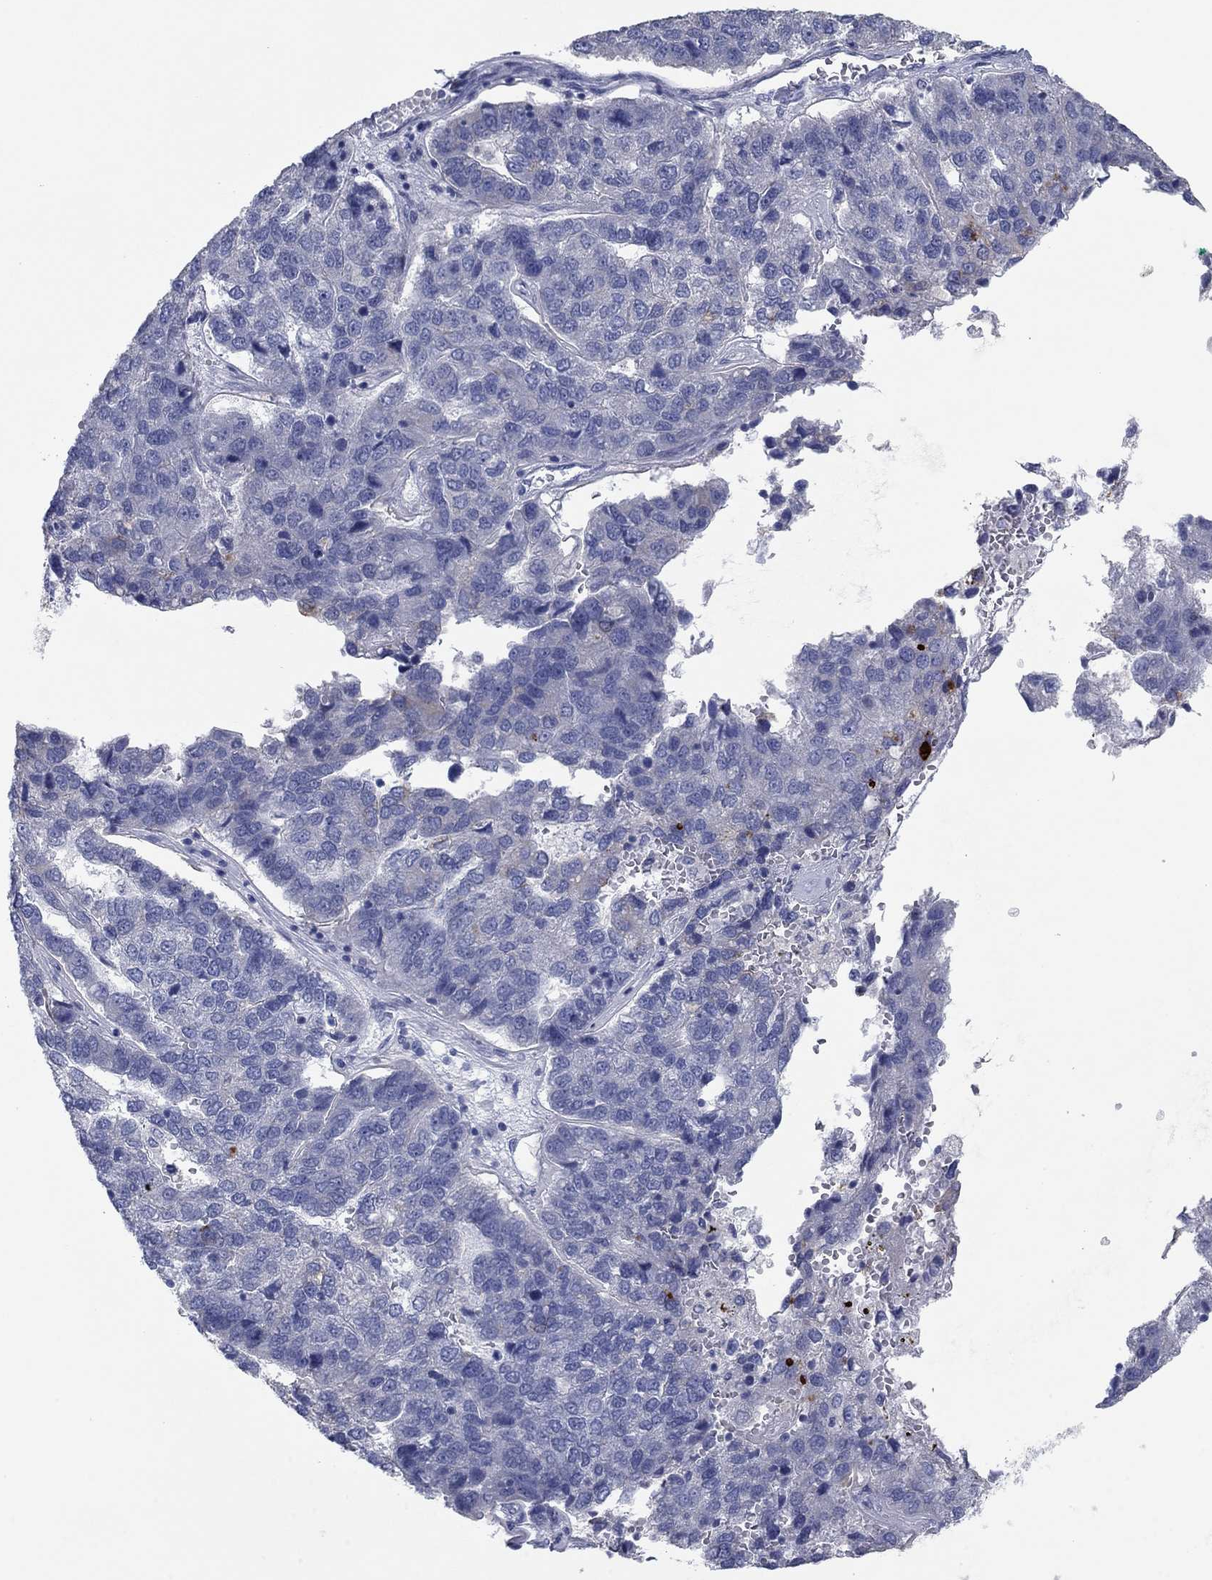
{"staining": {"intensity": "negative", "quantity": "none", "location": "none"}, "tissue": "pancreatic cancer", "cell_type": "Tumor cells", "image_type": "cancer", "snomed": [{"axis": "morphology", "description": "Adenocarcinoma, NOS"}, {"axis": "topography", "description": "Pancreas"}], "caption": "DAB immunohistochemical staining of pancreatic adenocarcinoma demonstrates no significant positivity in tumor cells. (Brightfield microscopy of DAB immunohistochemistry (IHC) at high magnification).", "gene": "APOC3", "patient": {"sex": "female", "age": 61}}